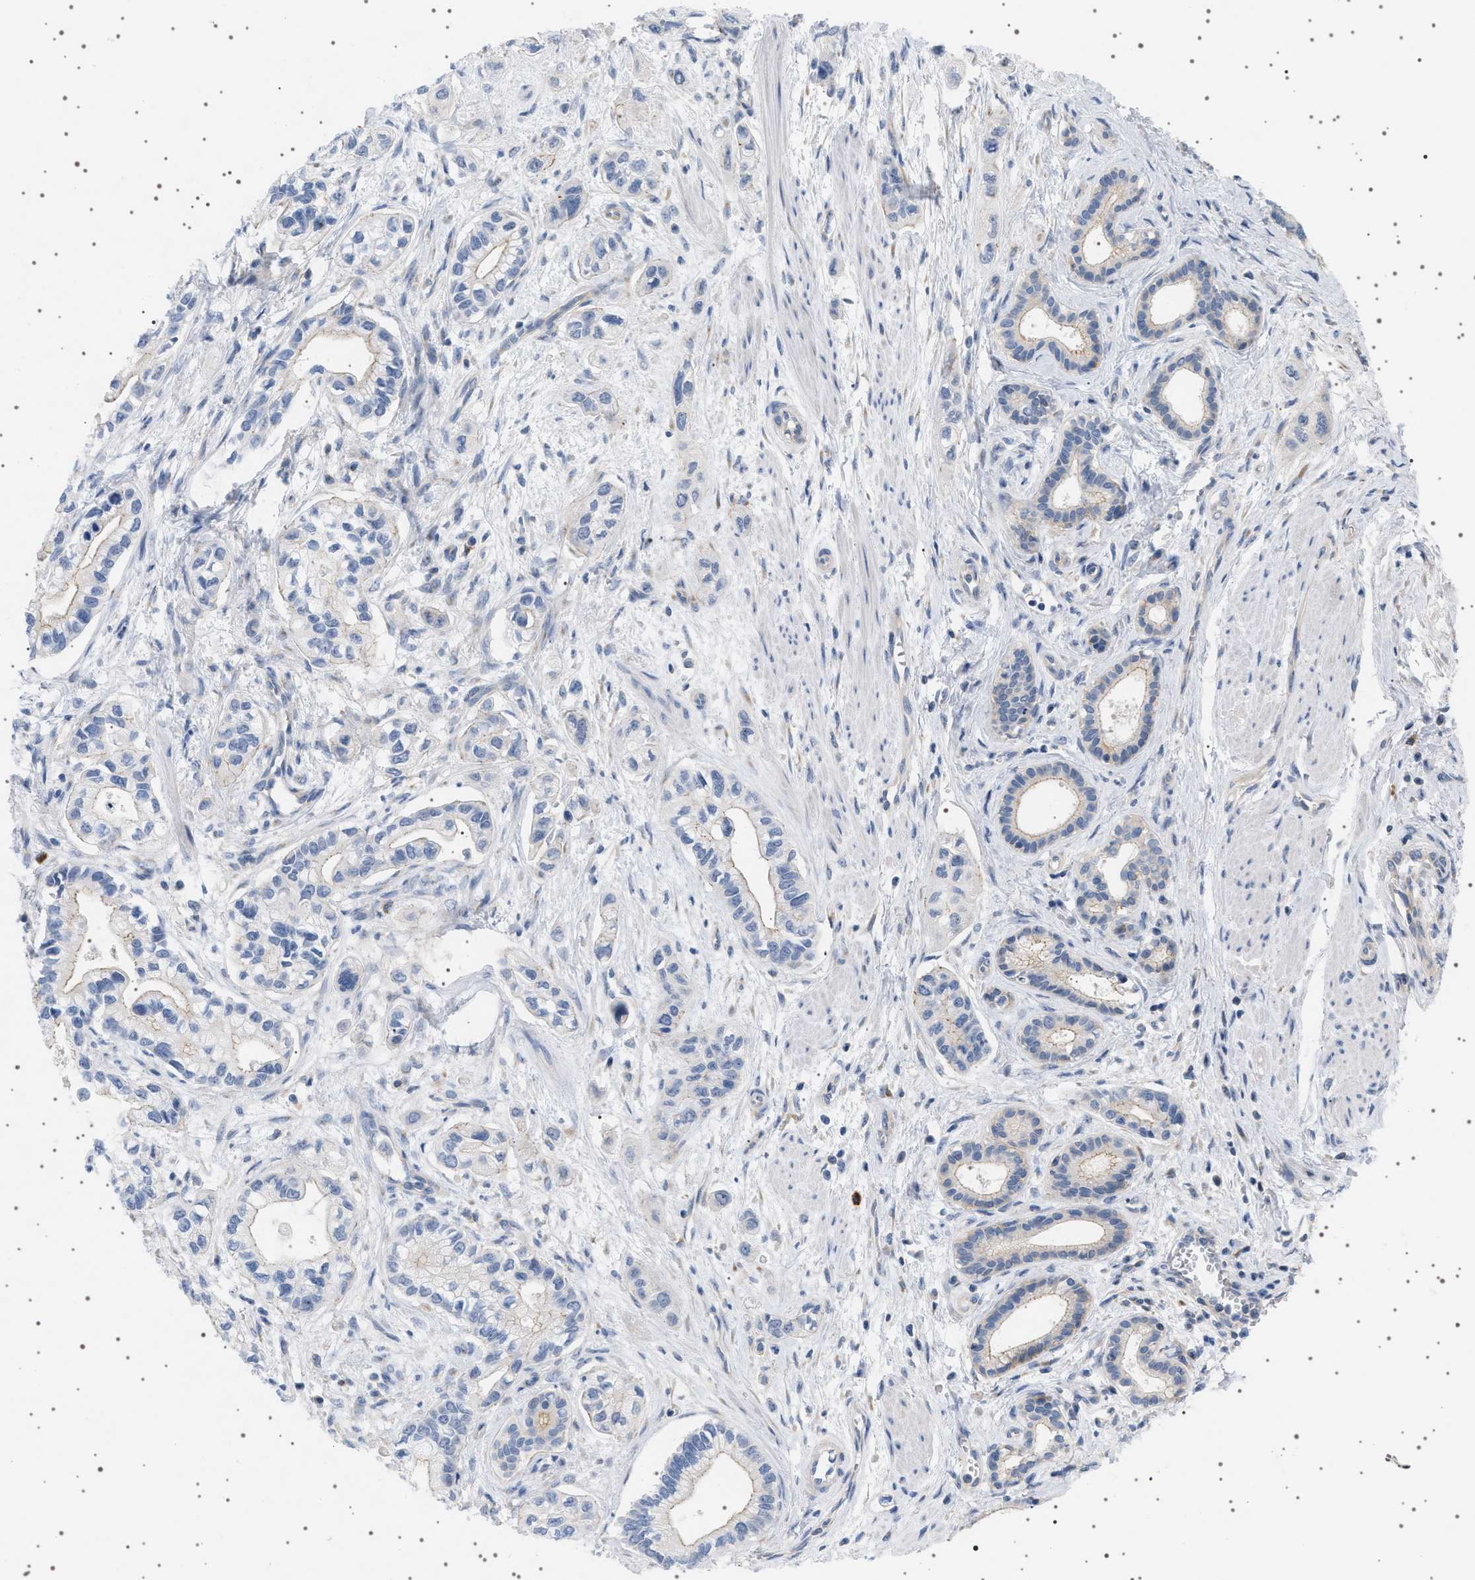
{"staining": {"intensity": "negative", "quantity": "none", "location": "none"}, "tissue": "pancreatic cancer", "cell_type": "Tumor cells", "image_type": "cancer", "snomed": [{"axis": "morphology", "description": "Adenocarcinoma, NOS"}, {"axis": "topography", "description": "Pancreas"}], "caption": "Tumor cells show no significant expression in pancreatic cancer. Nuclei are stained in blue.", "gene": "ADCY10", "patient": {"sex": "male", "age": 74}}